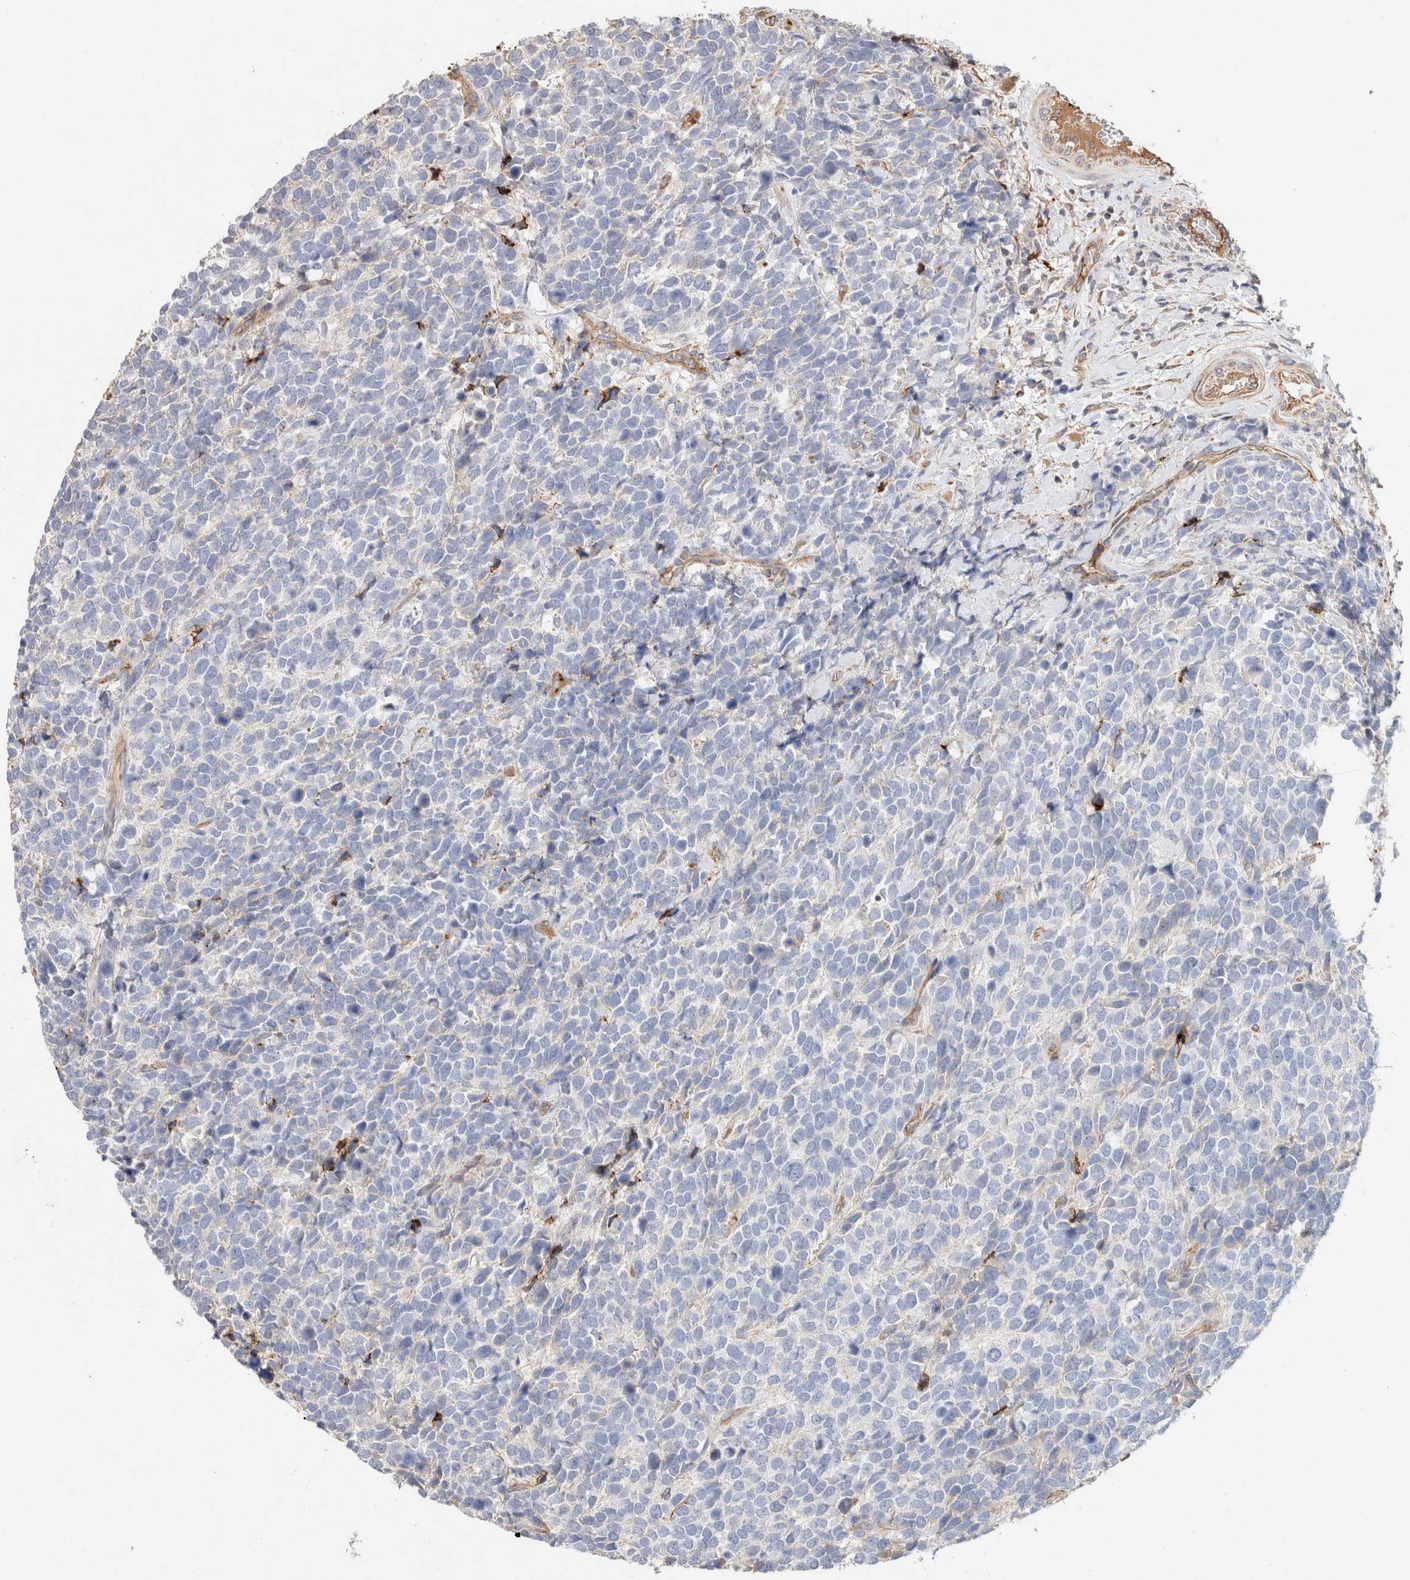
{"staining": {"intensity": "negative", "quantity": "none", "location": "none"}, "tissue": "urothelial cancer", "cell_type": "Tumor cells", "image_type": "cancer", "snomed": [{"axis": "morphology", "description": "Urothelial carcinoma, High grade"}, {"axis": "topography", "description": "Urinary bladder"}], "caption": "Human urothelial carcinoma (high-grade) stained for a protein using IHC exhibits no positivity in tumor cells.", "gene": "PROS1", "patient": {"sex": "female", "age": 82}}